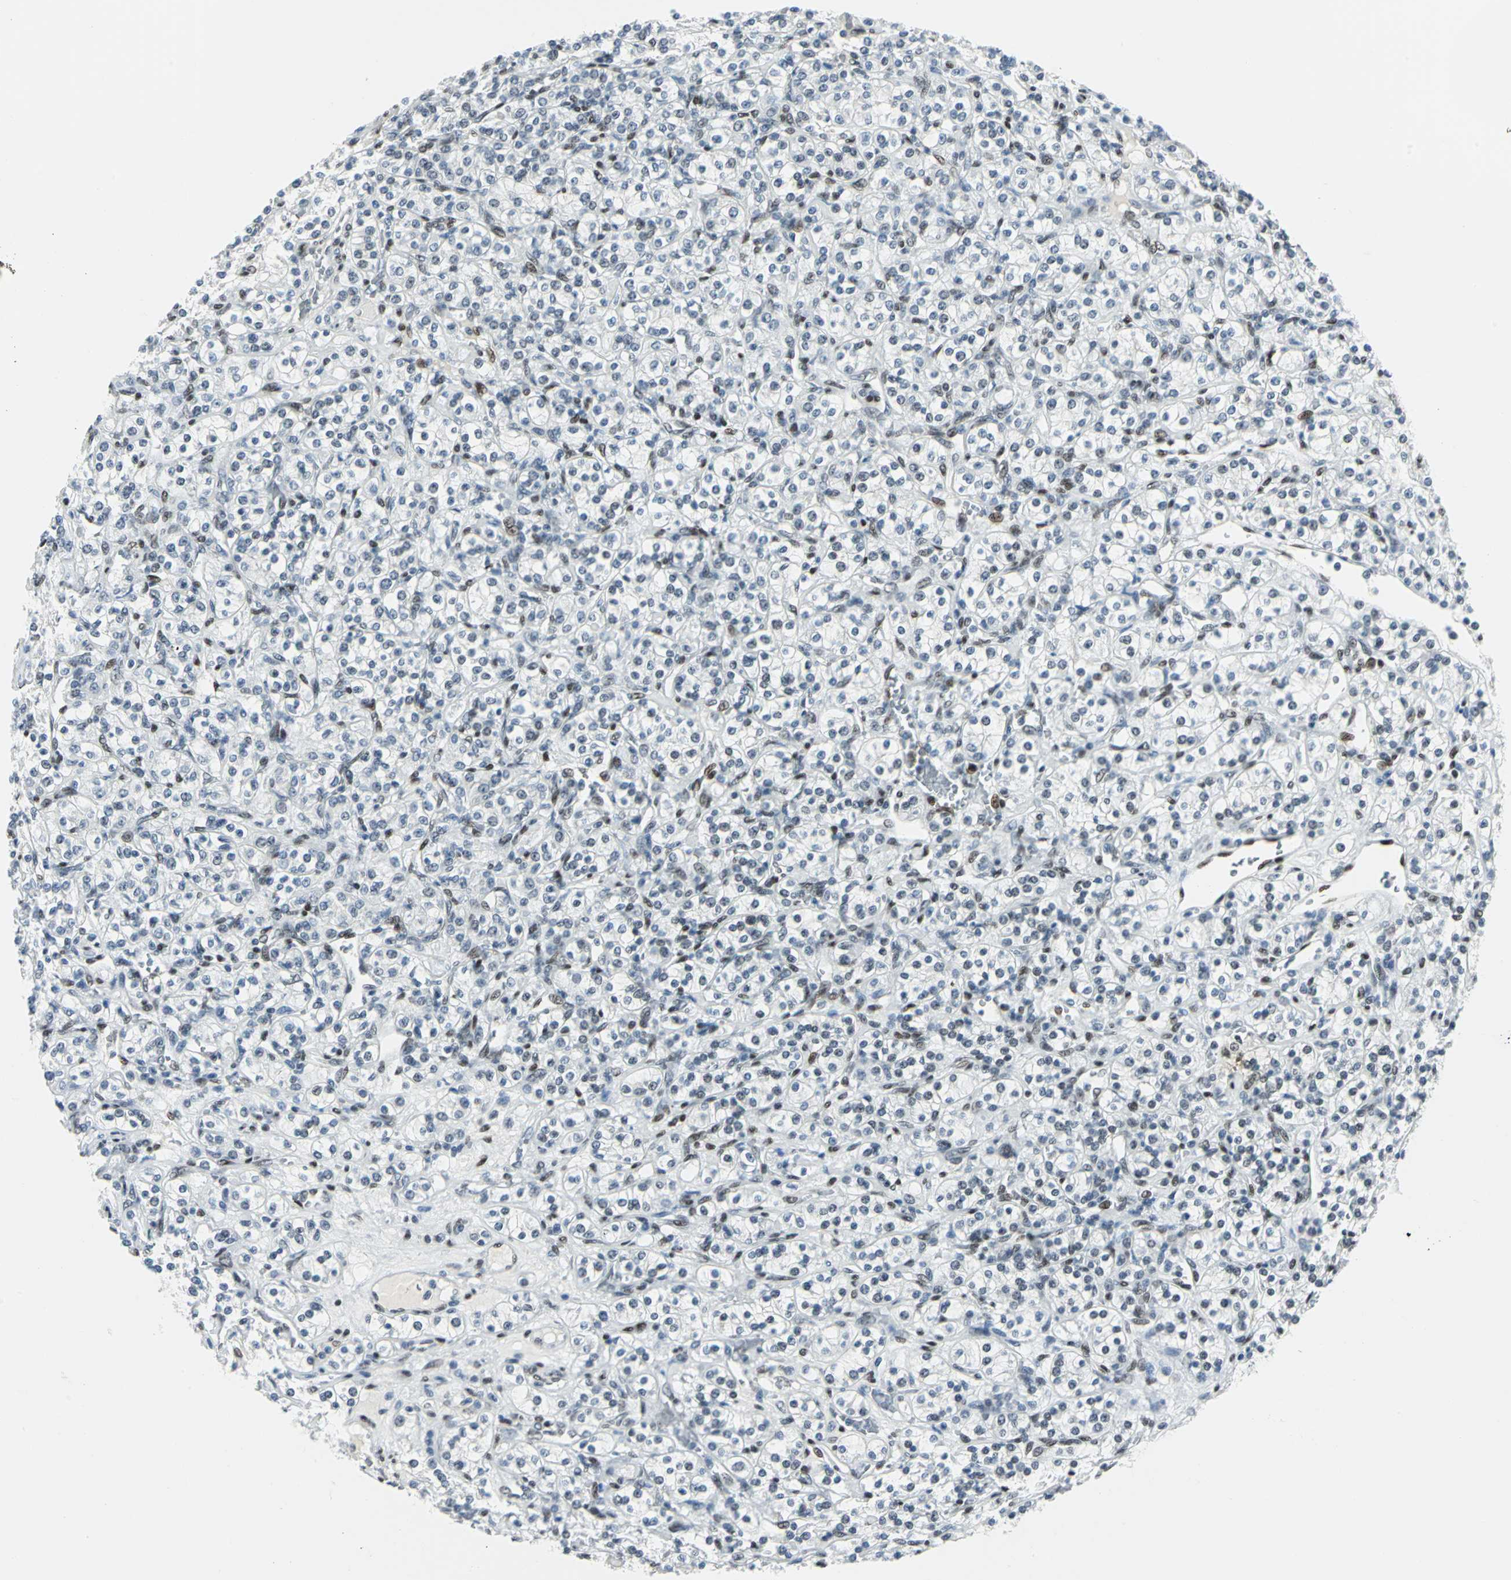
{"staining": {"intensity": "negative", "quantity": "none", "location": "none"}, "tissue": "renal cancer", "cell_type": "Tumor cells", "image_type": "cancer", "snomed": [{"axis": "morphology", "description": "Adenocarcinoma, NOS"}, {"axis": "topography", "description": "Kidney"}], "caption": "Tumor cells show no significant positivity in adenocarcinoma (renal).", "gene": "MEIS2", "patient": {"sex": "male", "age": 77}}